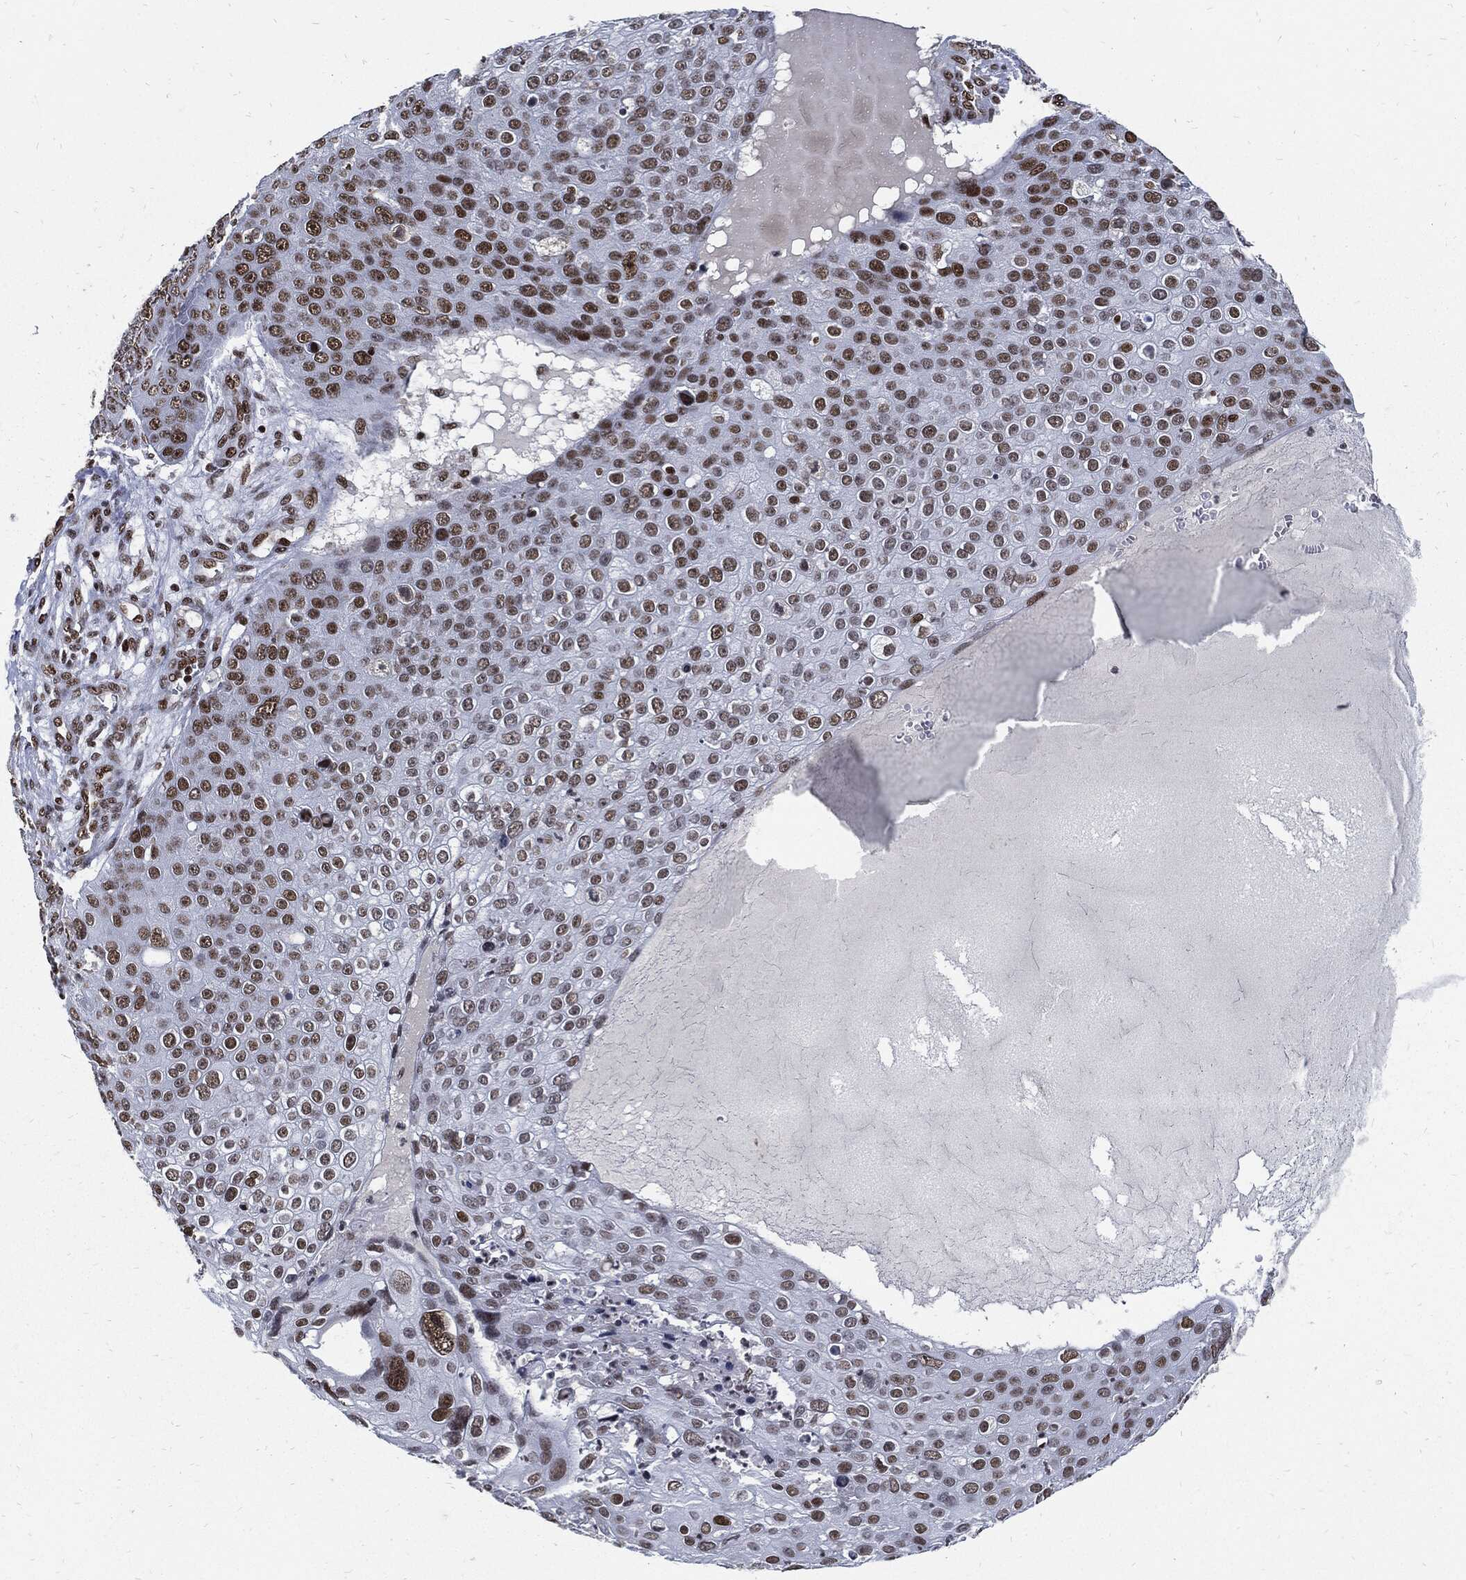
{"staining": {"intensity": "moderate", "quantity": "<25%", "location": "nuclear"}, "tissue": "skin cancer", "cell_type": "Tumor cells", "image_type": "cancer", "snomed": [{"axis": "morphology", "description": "Squamous cell carcinoma, NOS"}, {"axis": "topography", "description": "Skin"}], "caption": "Immunohistochemistry photomicrograph of squamous cell carcinoma (skin) stained for a protein (brown), which demonstrates low levels of moderate nuclear staining in about <25% of tumor cells.", "gene": "TERF2", "patient": {"sex": "male", "age": 71}}